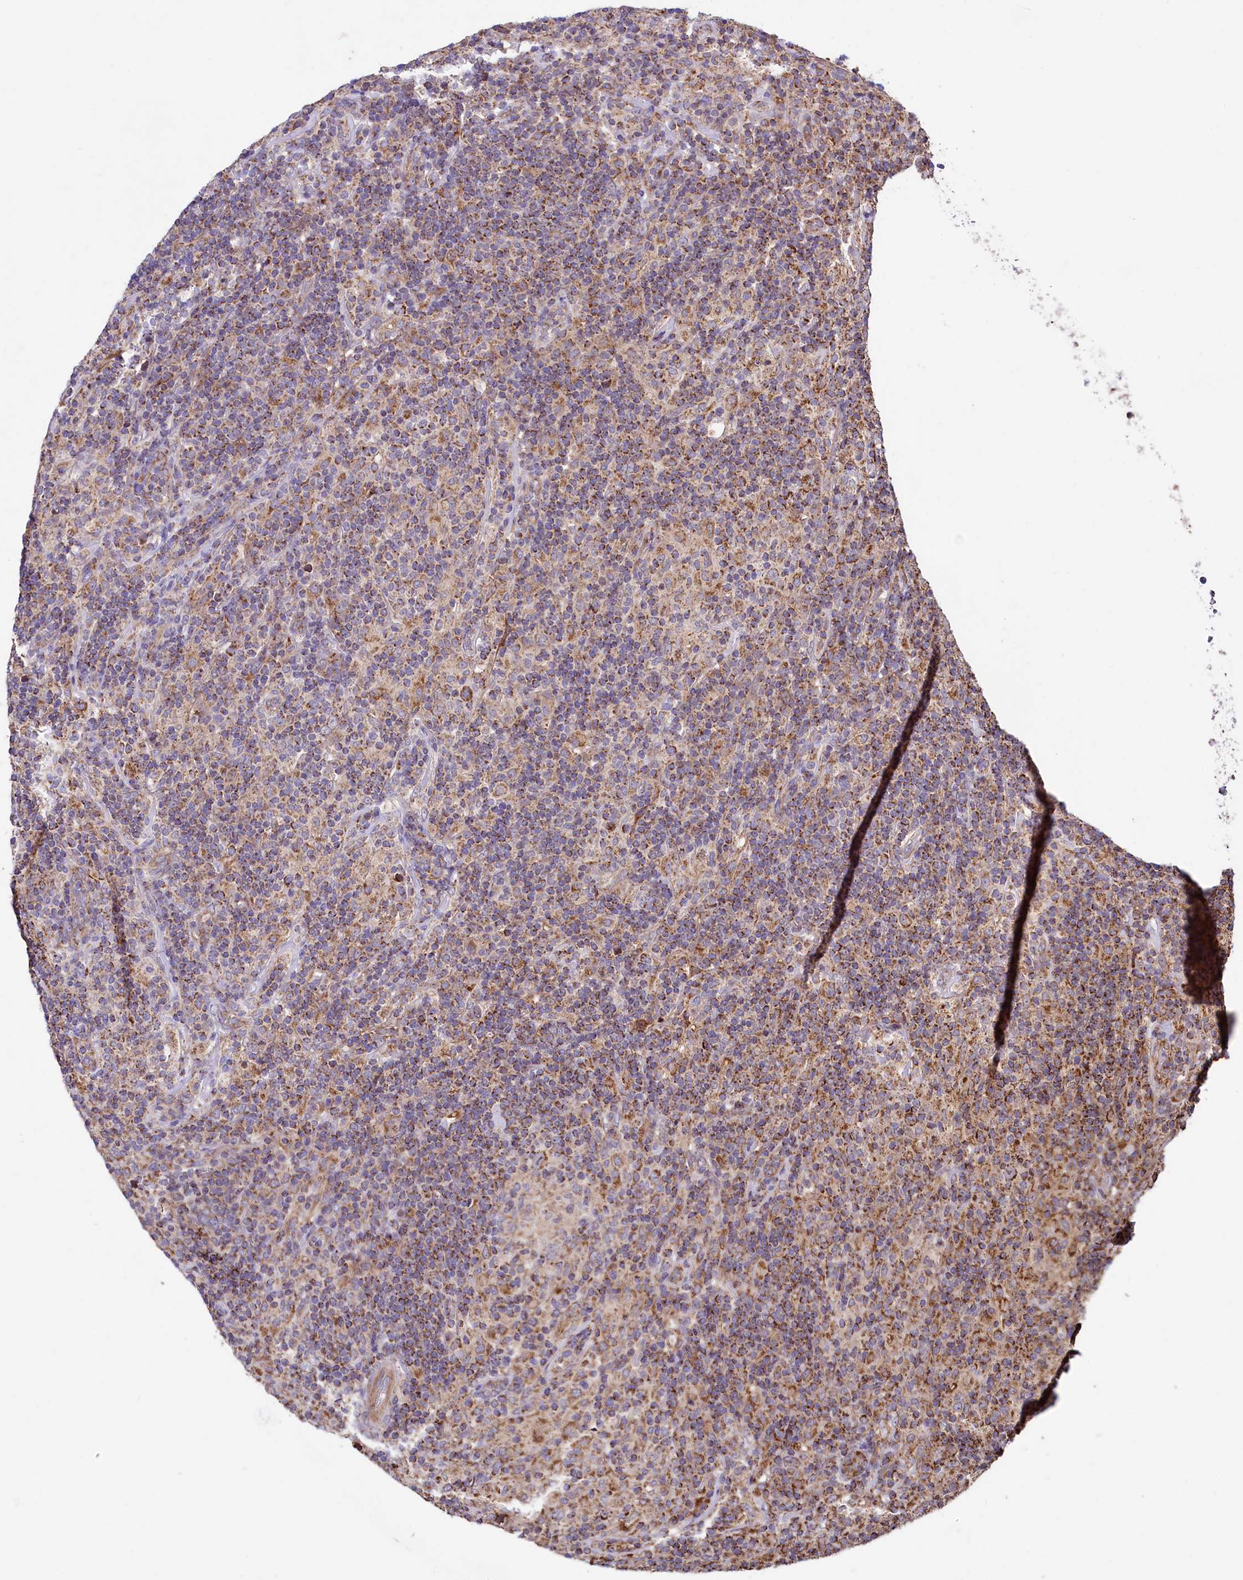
{"staining": {"intensity": "moderate", "quantity": ">75%", "location": "cytoplasmic/membranous"}, "tissue": "lymphoma", "cell_type": "Tumor cells", "image_type": "cancer", "snomed": [{"axis": "morphology", "description": "Hodgkin's disease, NOS"}, {"axis": "topography", "description": "Lymph node"}], "caption": "DAB immunohistochemical staining of Hodgkin's disease shows moderate cytoplasmic/membranous protein expression in approximately >75% of tumor cells.", "gene": "STARD5", "patient": {"sex": "male", "age": 70}}